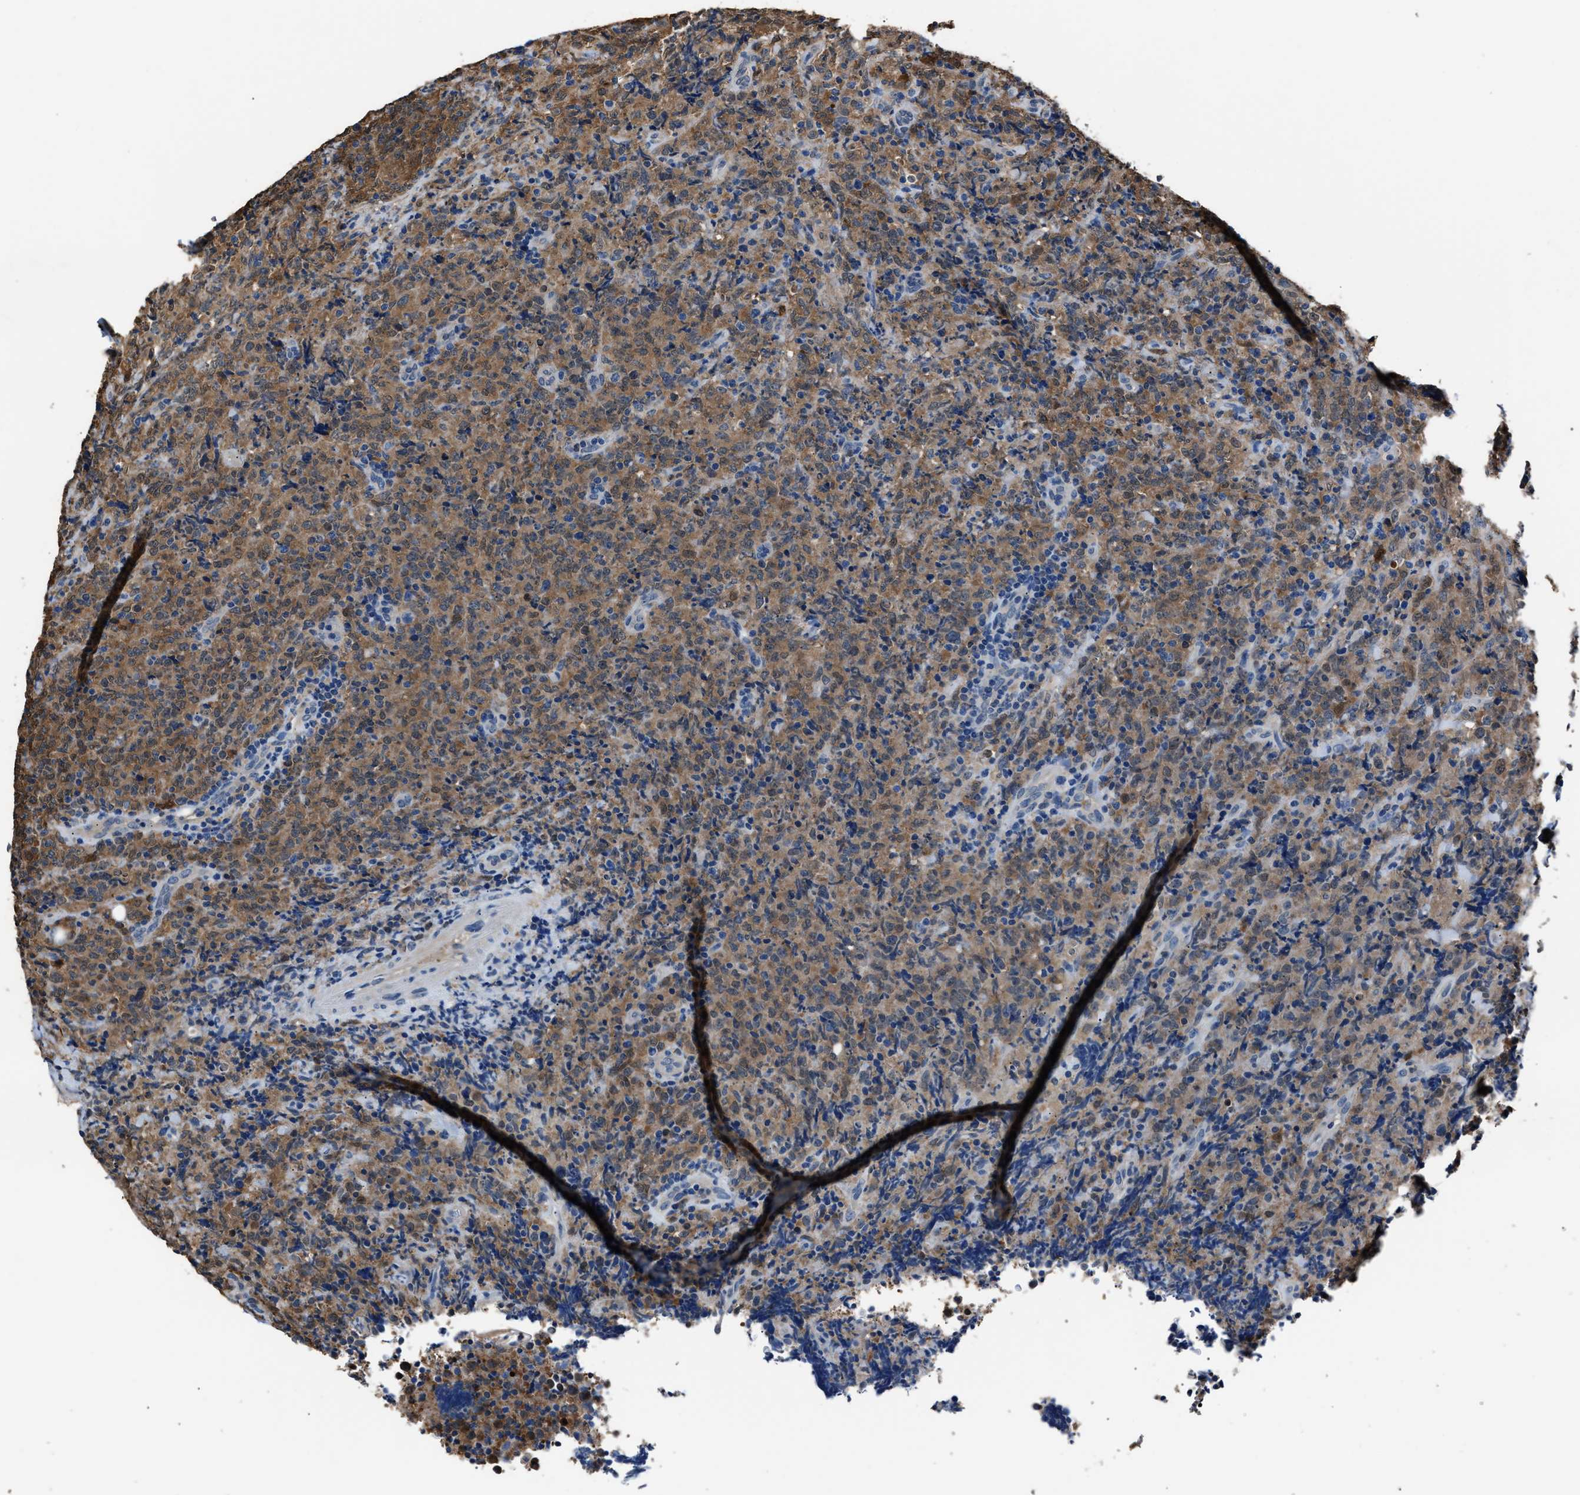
{"staining": {"intensity": "moderate", "quantity": ">75%", "location": "cytoplasmic/membranous"}, "tissue": "lymphoma", "cell_type": "Tumor cells", "image_type": "cancer", "snomed": [{"axis": "morphology", "description": "Malignant lymphoma, non-Hodgkin's type, High grade"}, {"axis": "topography", "description": "Tonsil"}], "caption": "DAB immunohistochemical staining of human lymphoma exhibits moderate cytoplasmic/membranous protein staining in about >75% of tumor cells.", "gene": "GSTP1", "patient": {"sex": "female", "age": 36}}